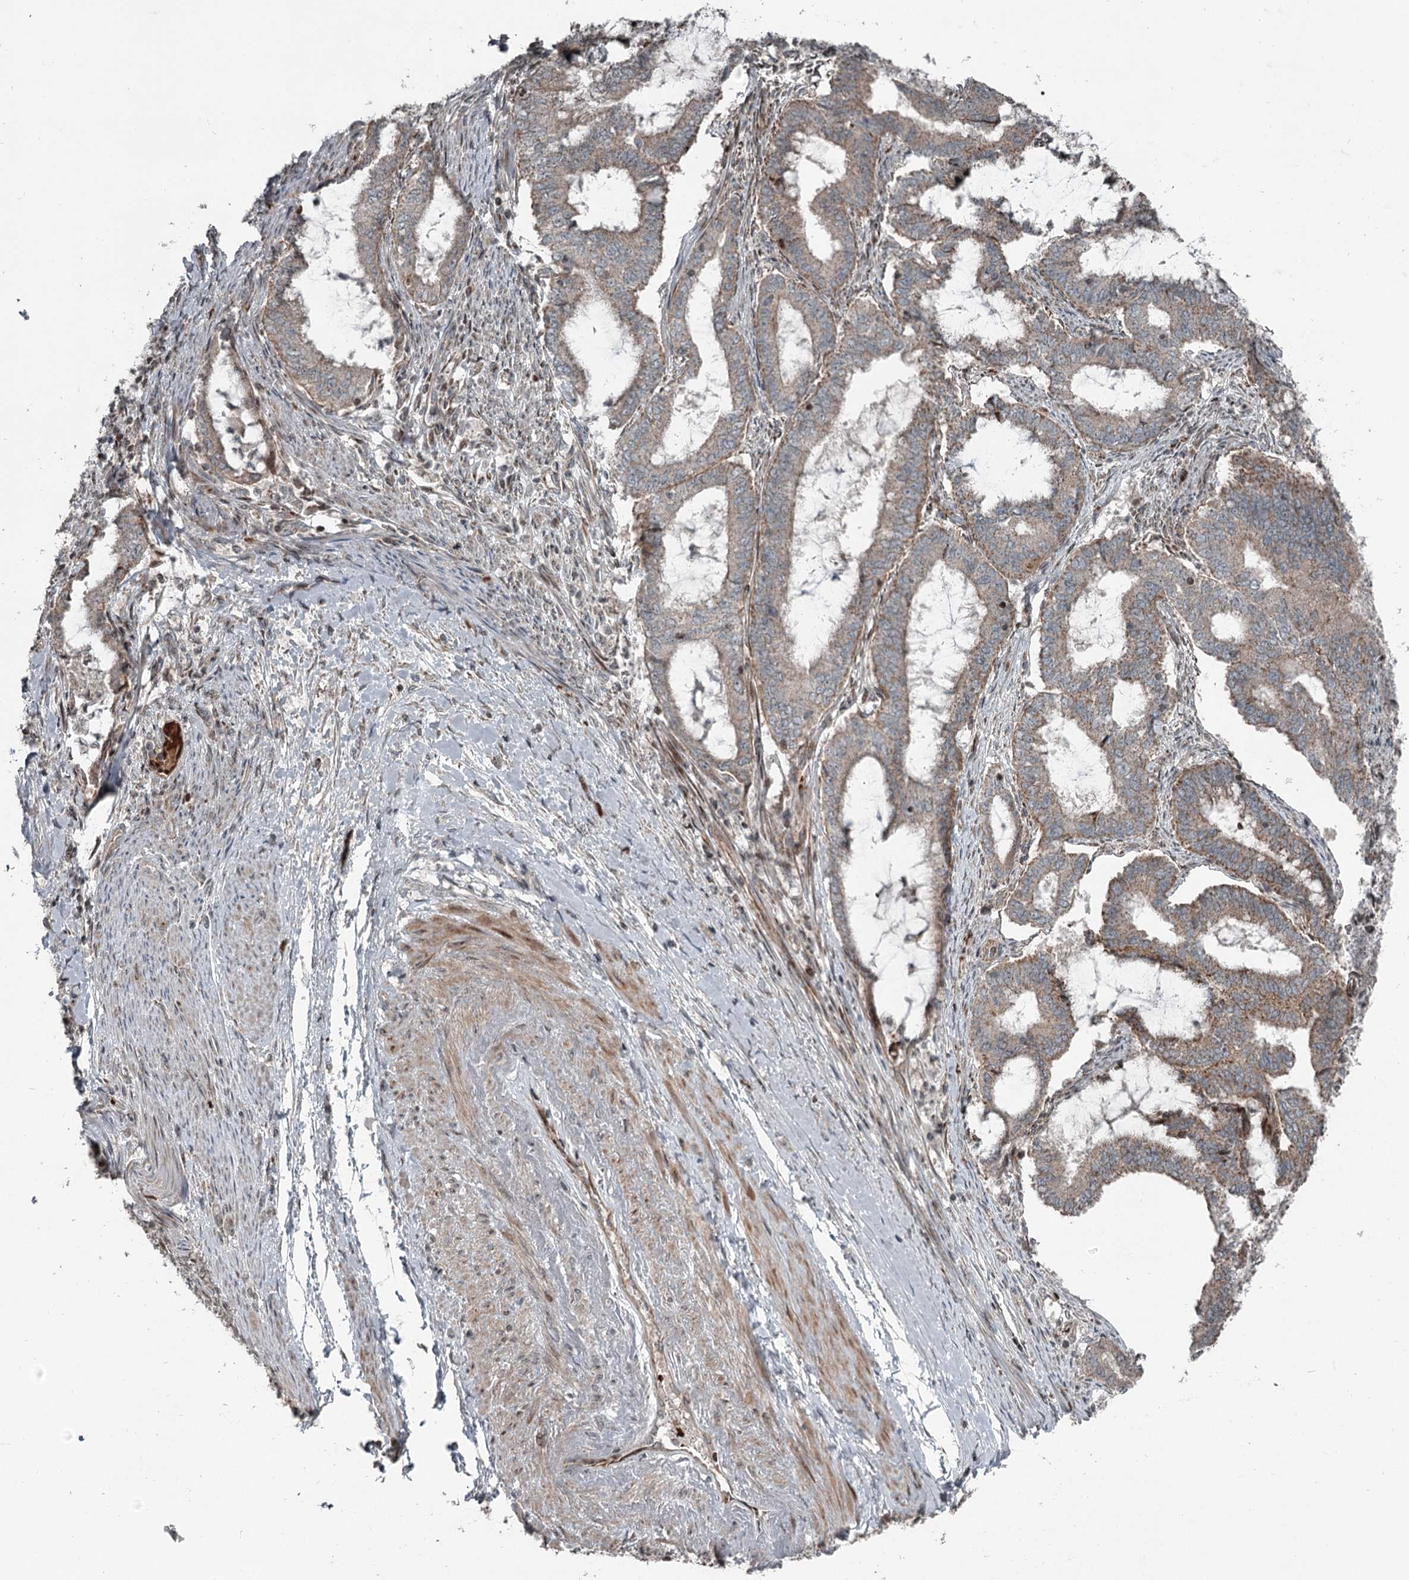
{"staining": {"intensity": "weak", "quantity": "25%-75%", "location": "cytoplasmic/membranous"}, "tissue": "endometrial cancer", "cell_type": "Tumor cells", "image_type": "cancer", "snomed": [{"axis": "morphology", "description": "Adenocarcinoma, NOS"}, {"axis": "topography", "description": "Endometrium"}], "caption": "A micrograph of endometrial cancer stained for a protein exhibits weak cytoplasmic/membranous brown staining in tumor cells.", "gene": "RASSF8", "patient": {"sex": "female", "age": 51}}